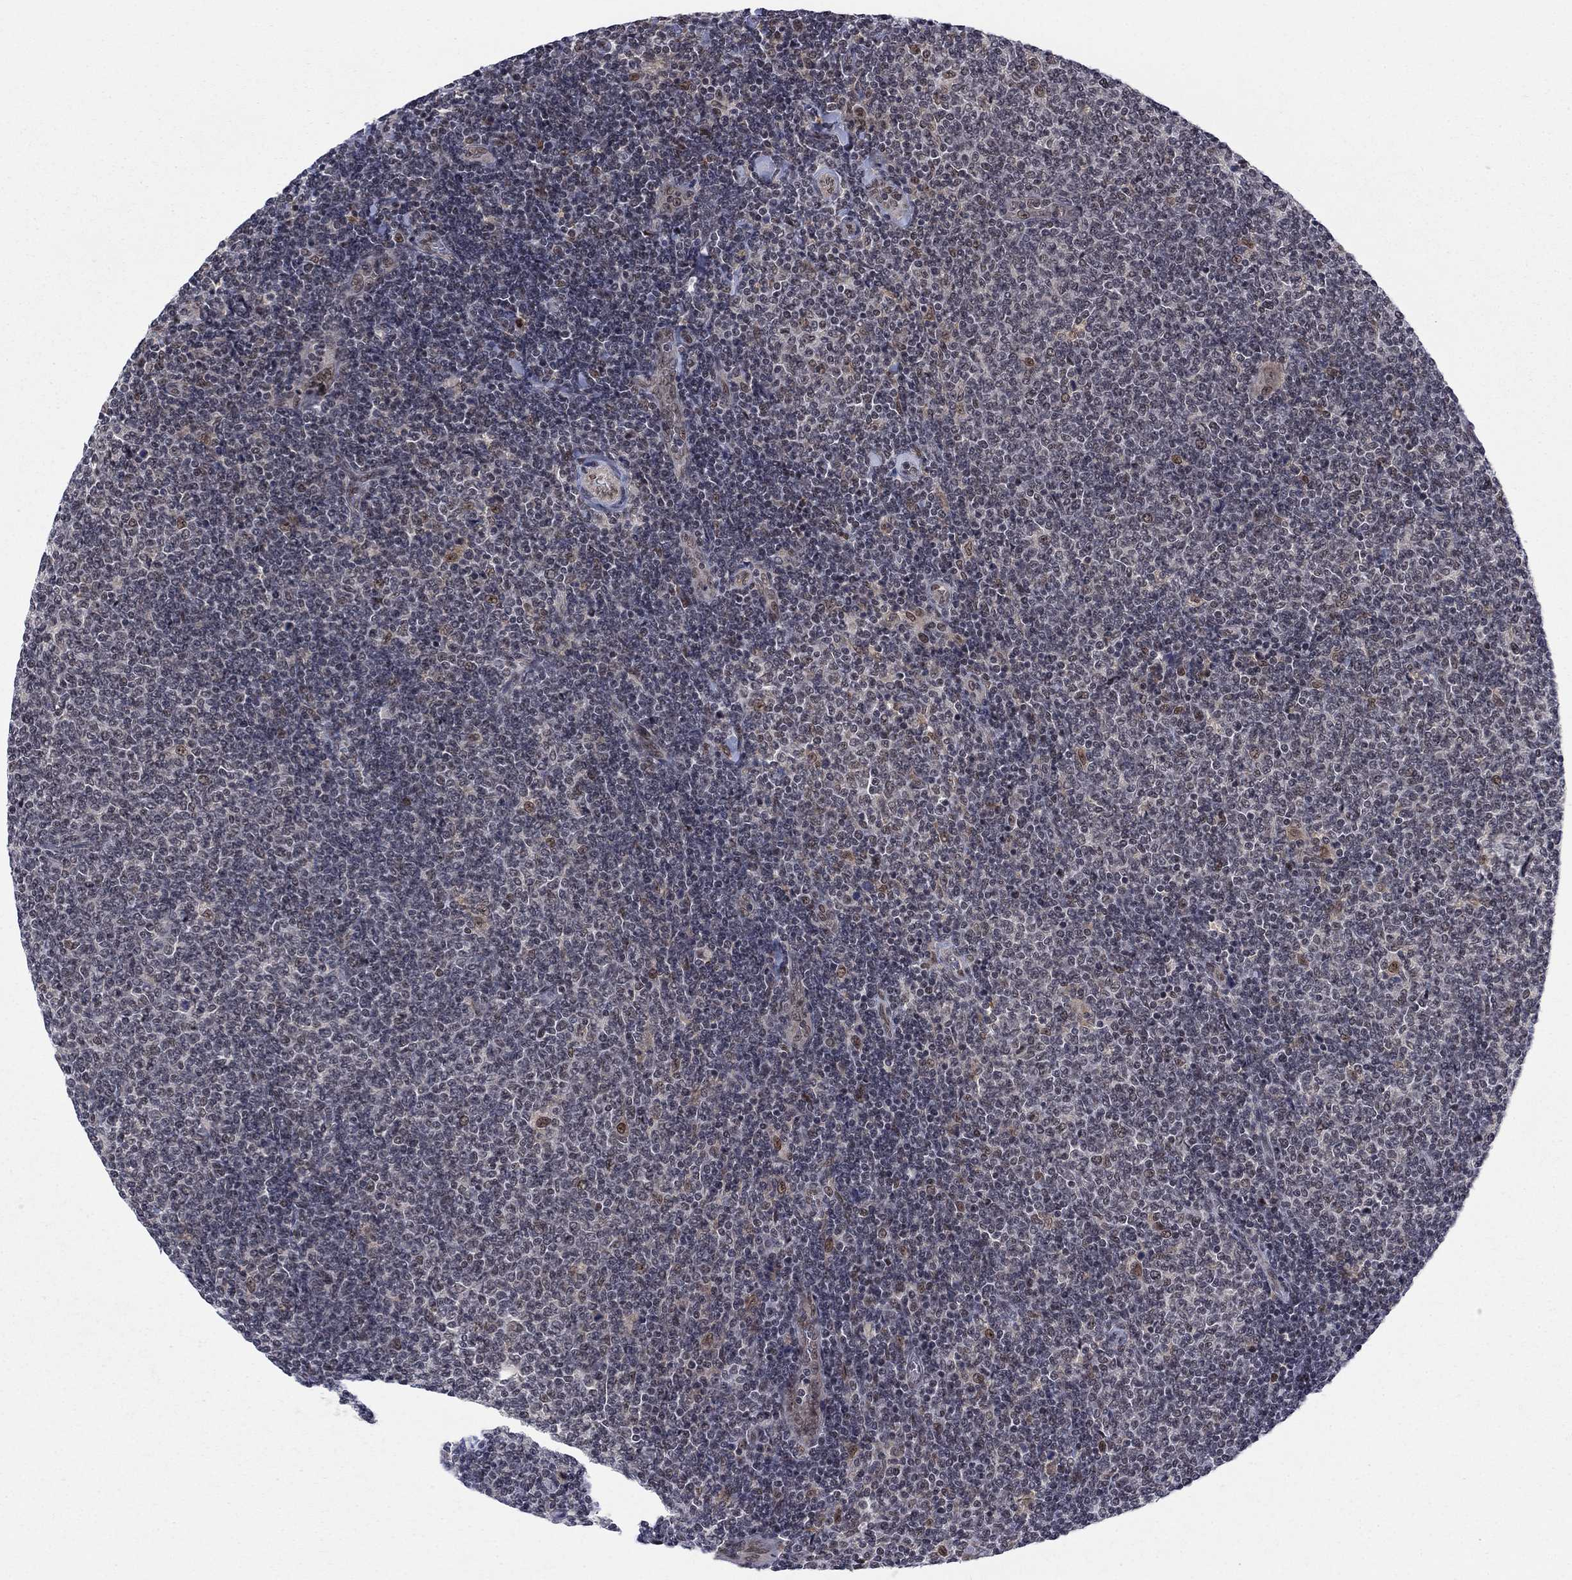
{"staining": {"intensity": "negative", "quantity": "none", "location": "none"}, "tissue": "lymphoma", "cell_type": "Tumor cells", "image_type": "cancer", "snomed": [{"axis": "morphology", "description": "Malignant lymphoma, non-Hodgkin's type, Low grade"}, {"axis": "topography", "description": "Lymph node"}], "caption": "Photomicrograph shows no significant protein positivity in tumor cells of lymphoma. Nuclei are stained in blue.", "gene": "FYTTD1", "patient": {"sex": "male", "age": 52}}